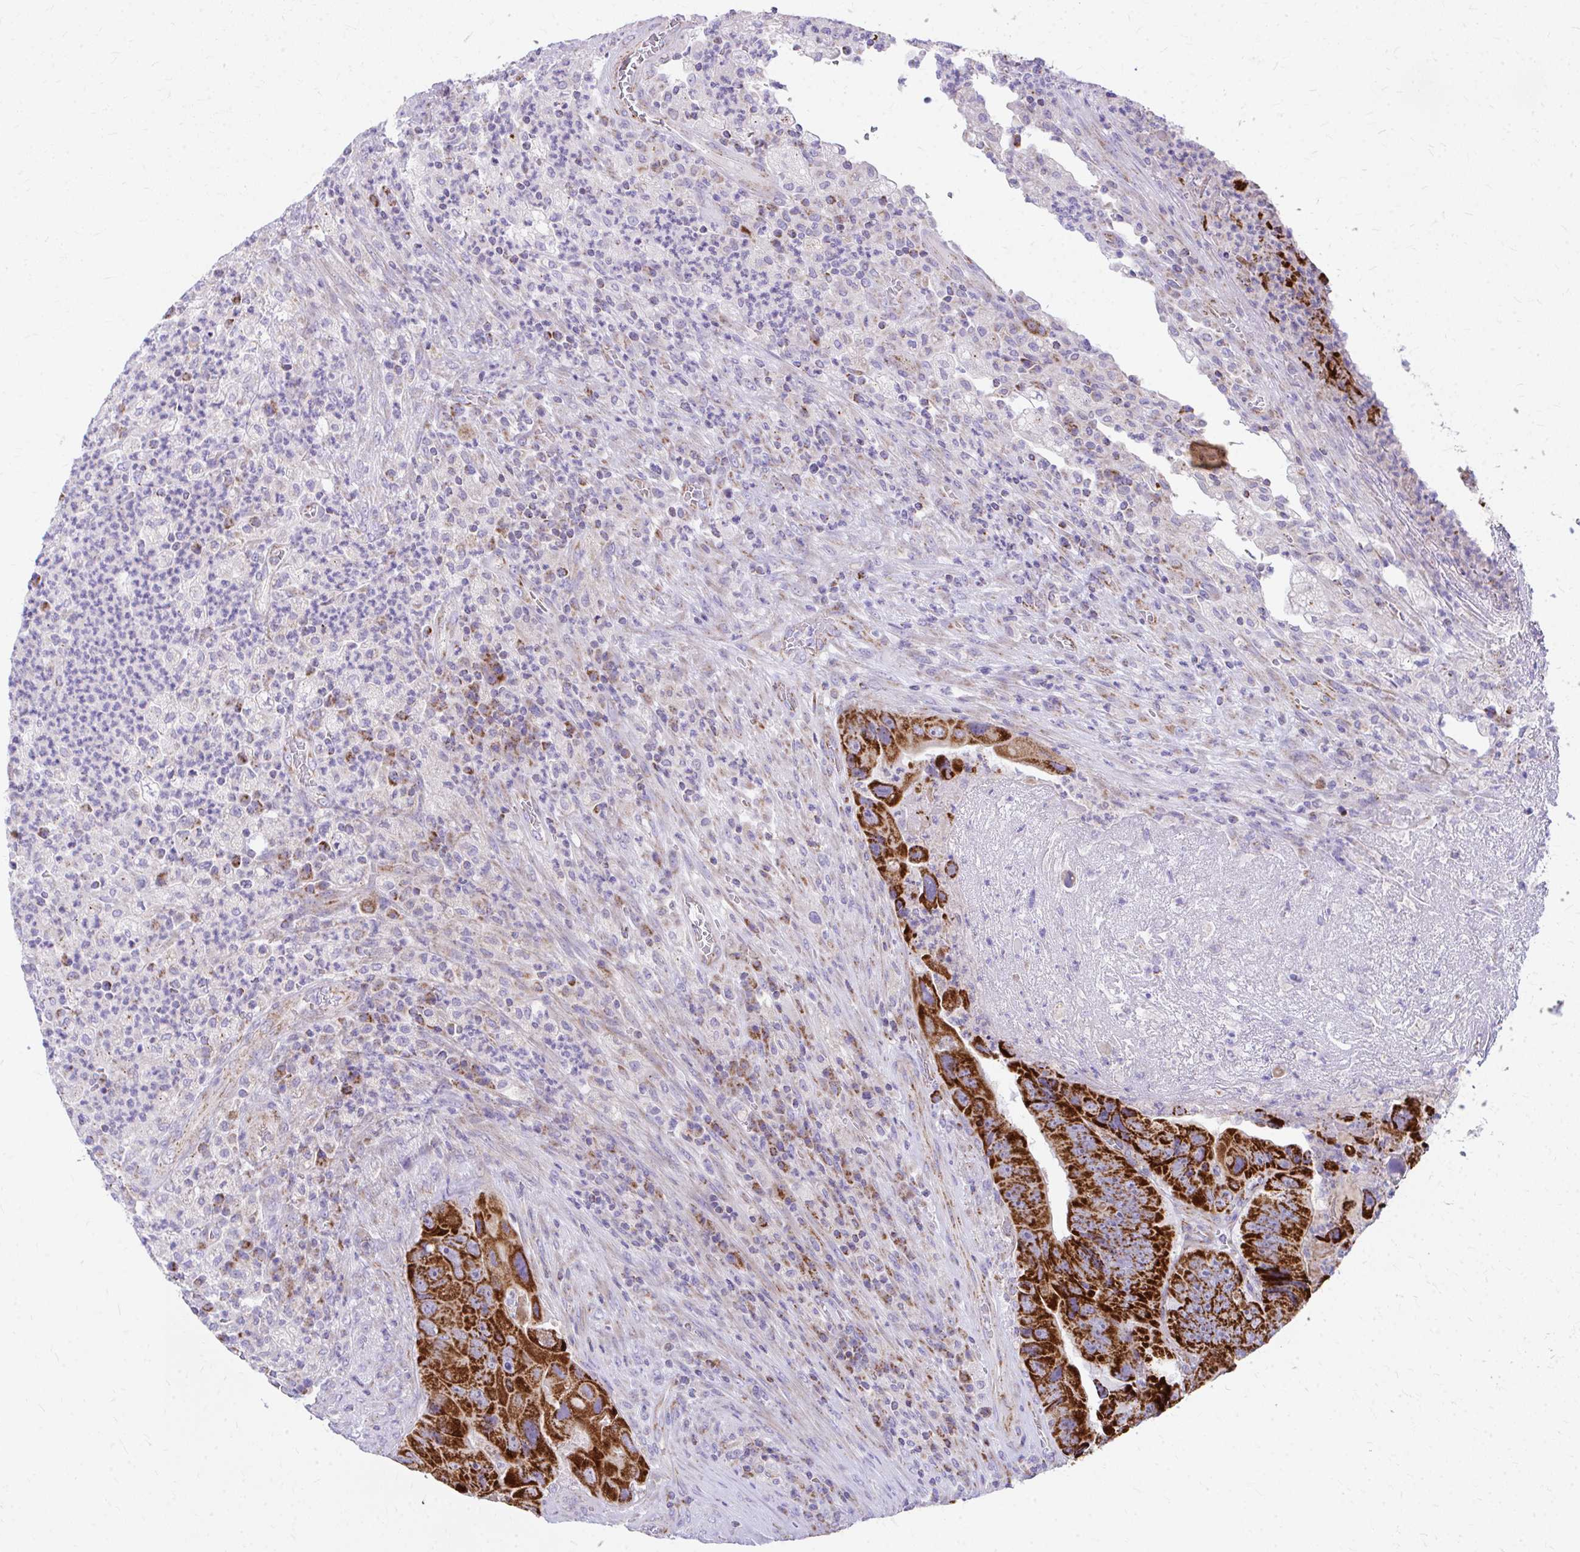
{"staining": {"intensity": "strong", "quantity": ">75%", "location": "cytoplasmic/membranous"}, "tissue": "colorectal cancer", "cell_type": "Tumor cells", "image_type": "cancer", "snomed": [{"axis": "morphology", "description": "Adenocarcinoma, NOS"}, {"axis": "topography", "description": "Colon"}], "caption": "A high amount of strong cytoplasmic/membranous staining is appreciated in approximately >75% of tumor cells in colorectal adenocarcinoma tissue. (Stains: DAB in brown, nuclei in blue, Microscopy: brightfield microscopy at high magnification).", "gene": "MRPL19", "patient": {"sex": "female", "age": 86}}